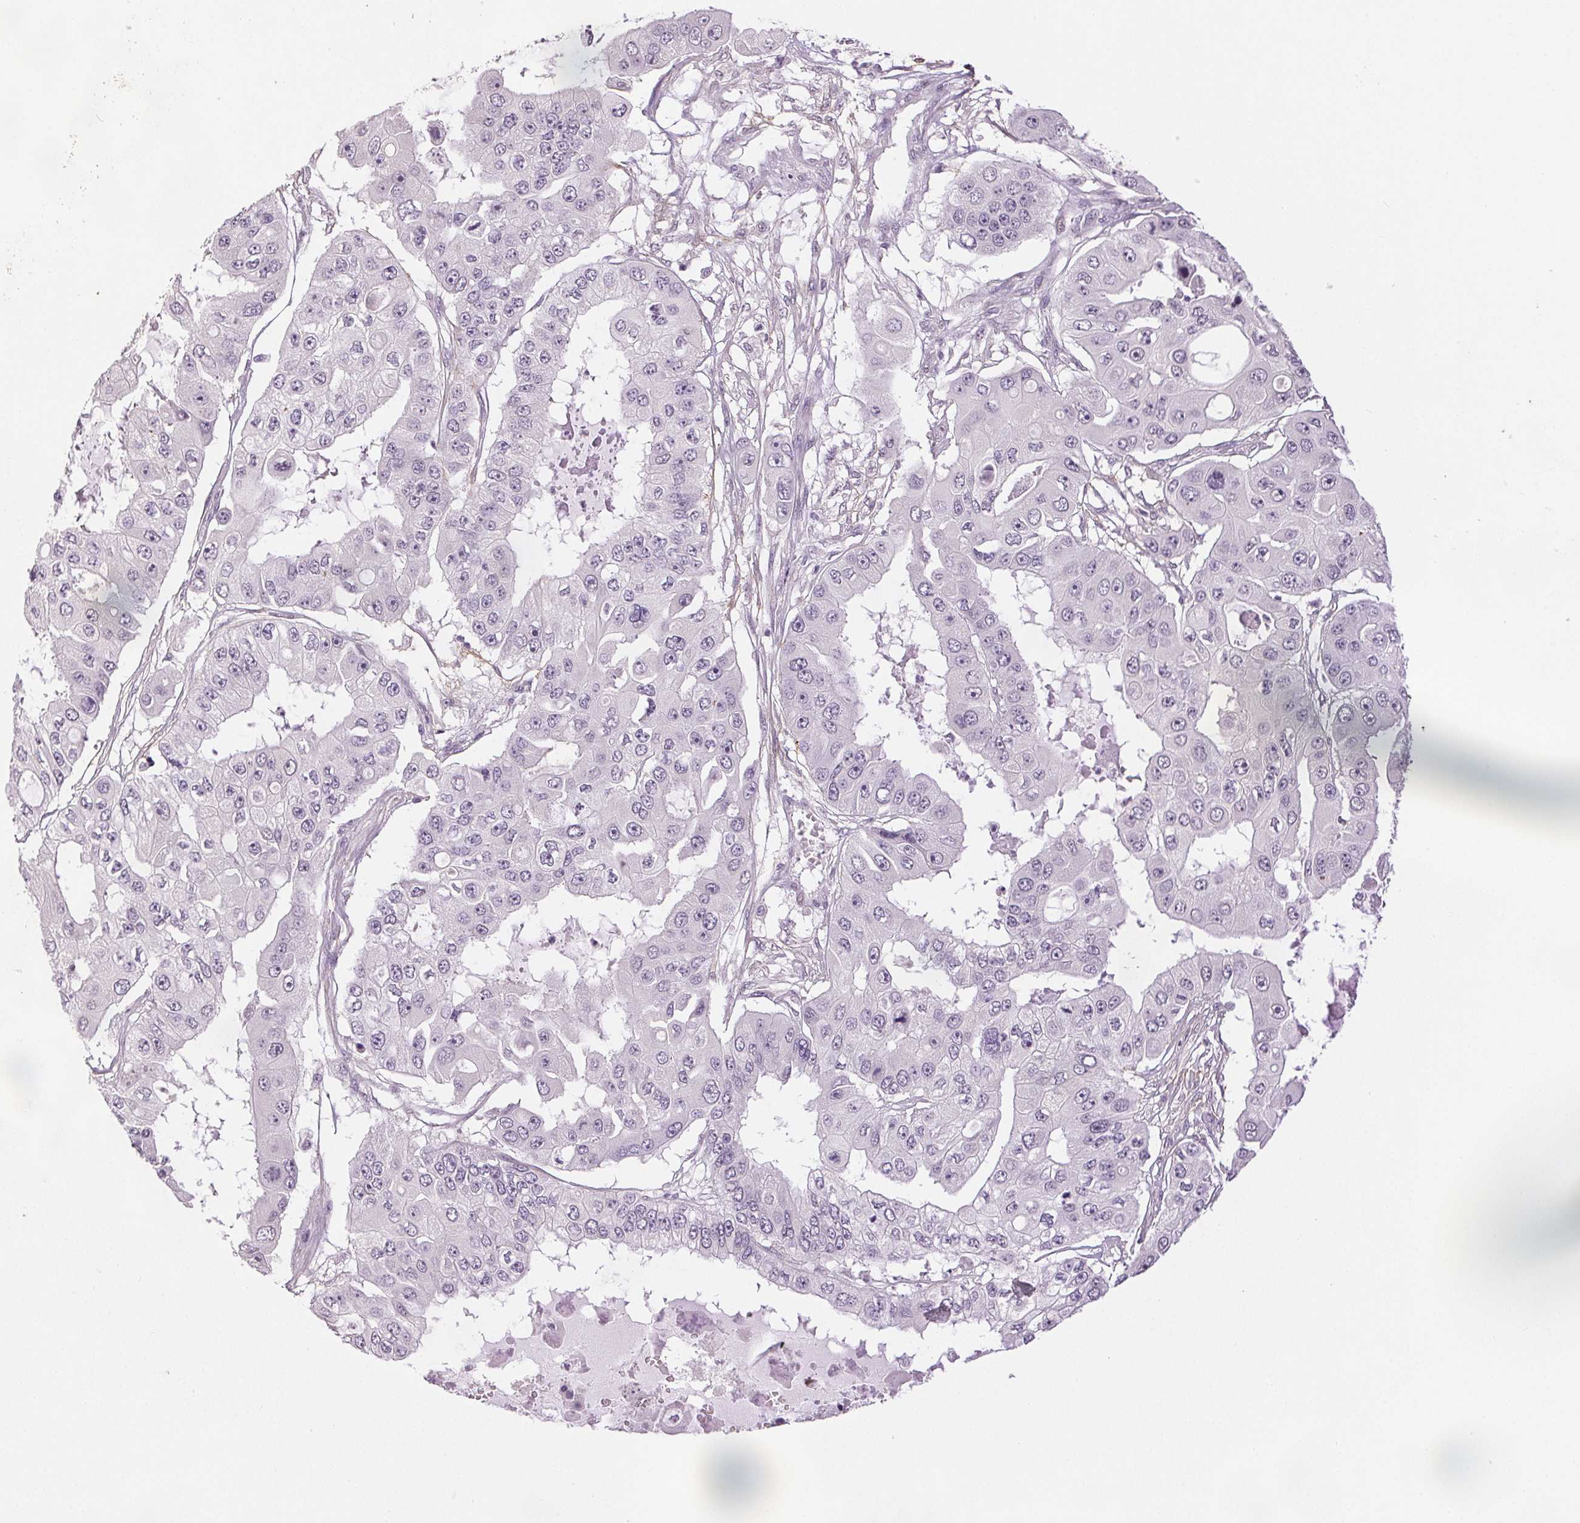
{"staining": {"intensity": "negative", "quantity": "none", "location": "none"}, "tissue": "ovarian cancer", "cell_type": "Tumor cells", "image_type": "cancer", "snomed": [{"axis": "morphology", "description": "Cystadenocarcinoma, serous, NOS"}, {"axis": "topography", "description": "Ovary"}], "caption": "Micrograph shows no significant protein staining in tumor cells of serous cystadenocarcinoma (ovarian).", "gene": "FBN1", "patient": {"sex": "female", "age": 56}}